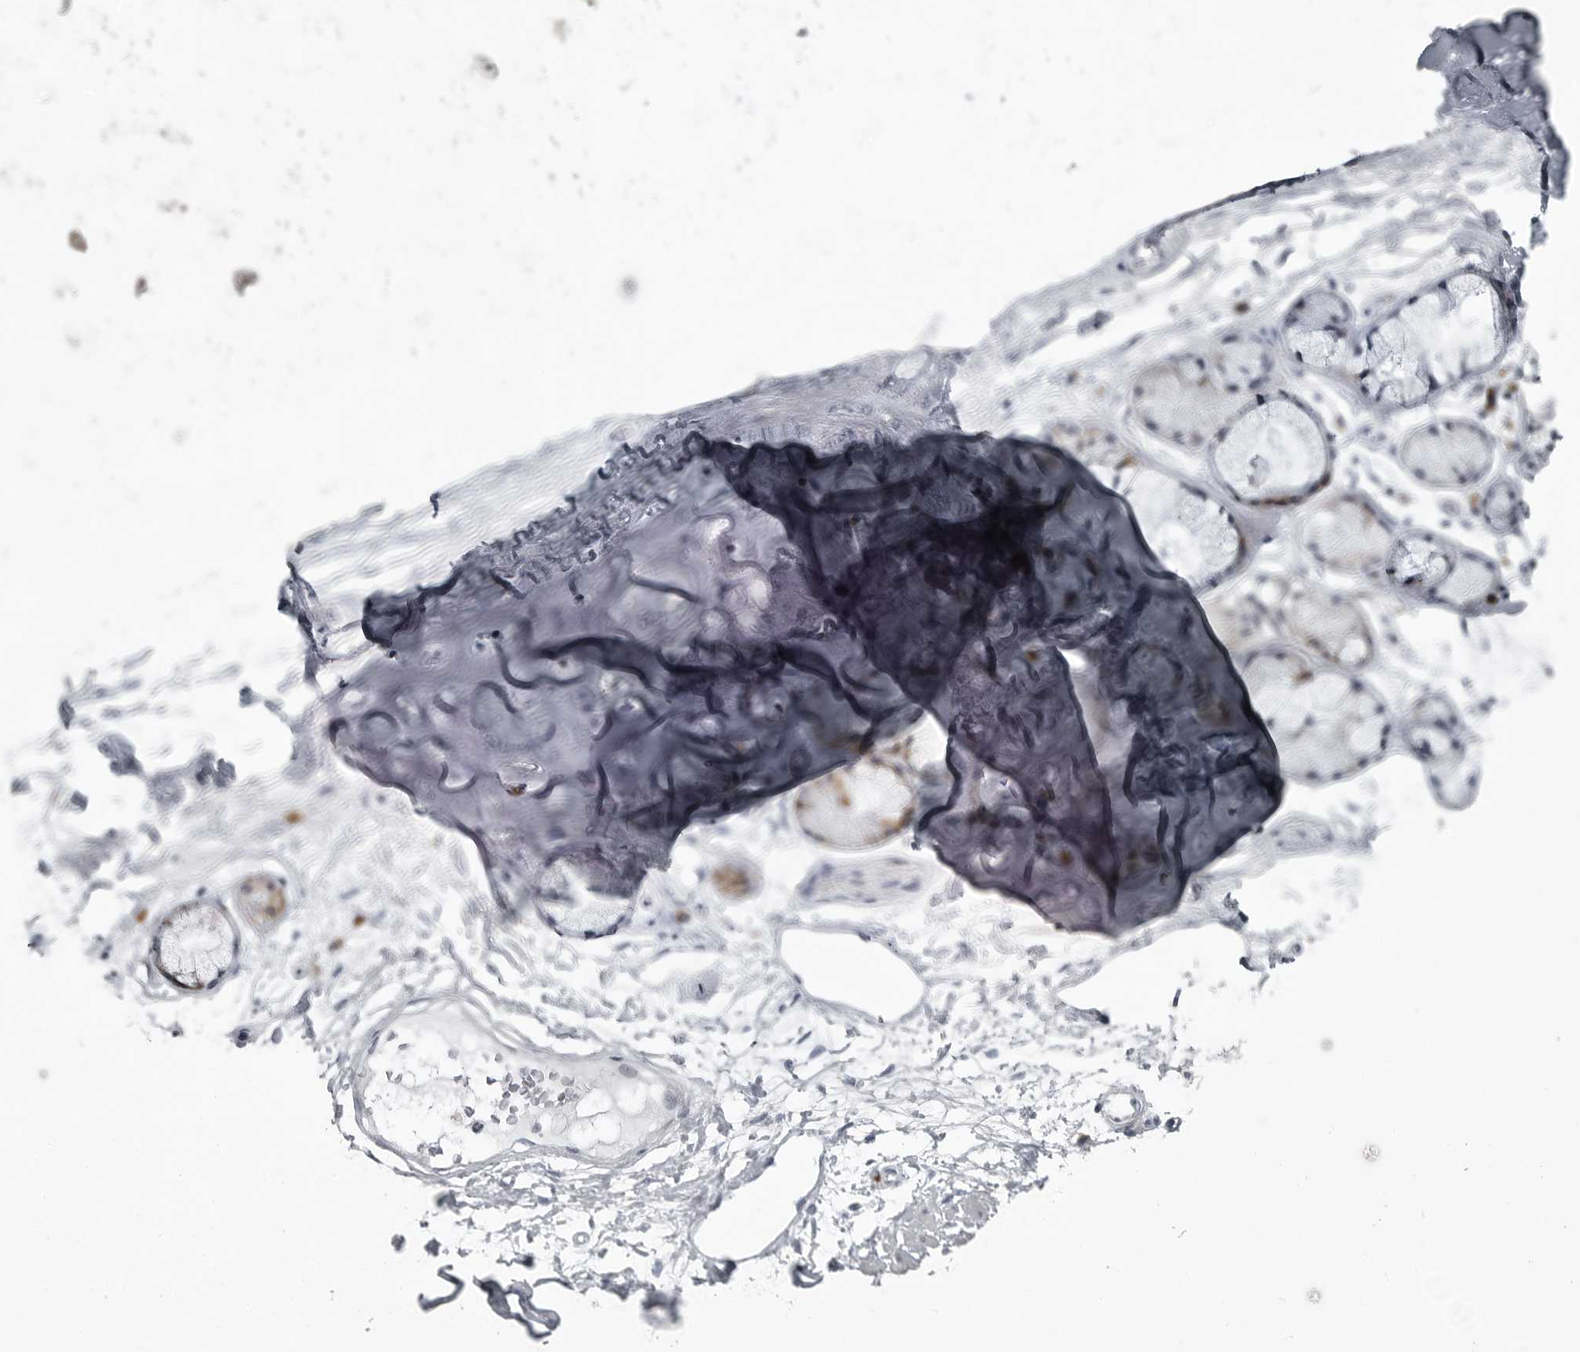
{"staining": {"intensity": "negative", "quantity": "none", "location": "none"}, "tissue": "adipose tissue", "cell_type": "Adipocytes", "image_type": "normal", "snomed": [{"axis": "morphology", "description": "Normal tissue, NOS"}, {"axis": "topography", "description": "Bronchus"}], "caption": "DAB (3,3'-diaminobenzidine) immunohistochemical staining of benign adipose tissue exhibits no significant expression in adipocytes. Nuclei are stained in blue.", "gene": "DNAAF11", "patient": {"sex": "male", "age": 66}}